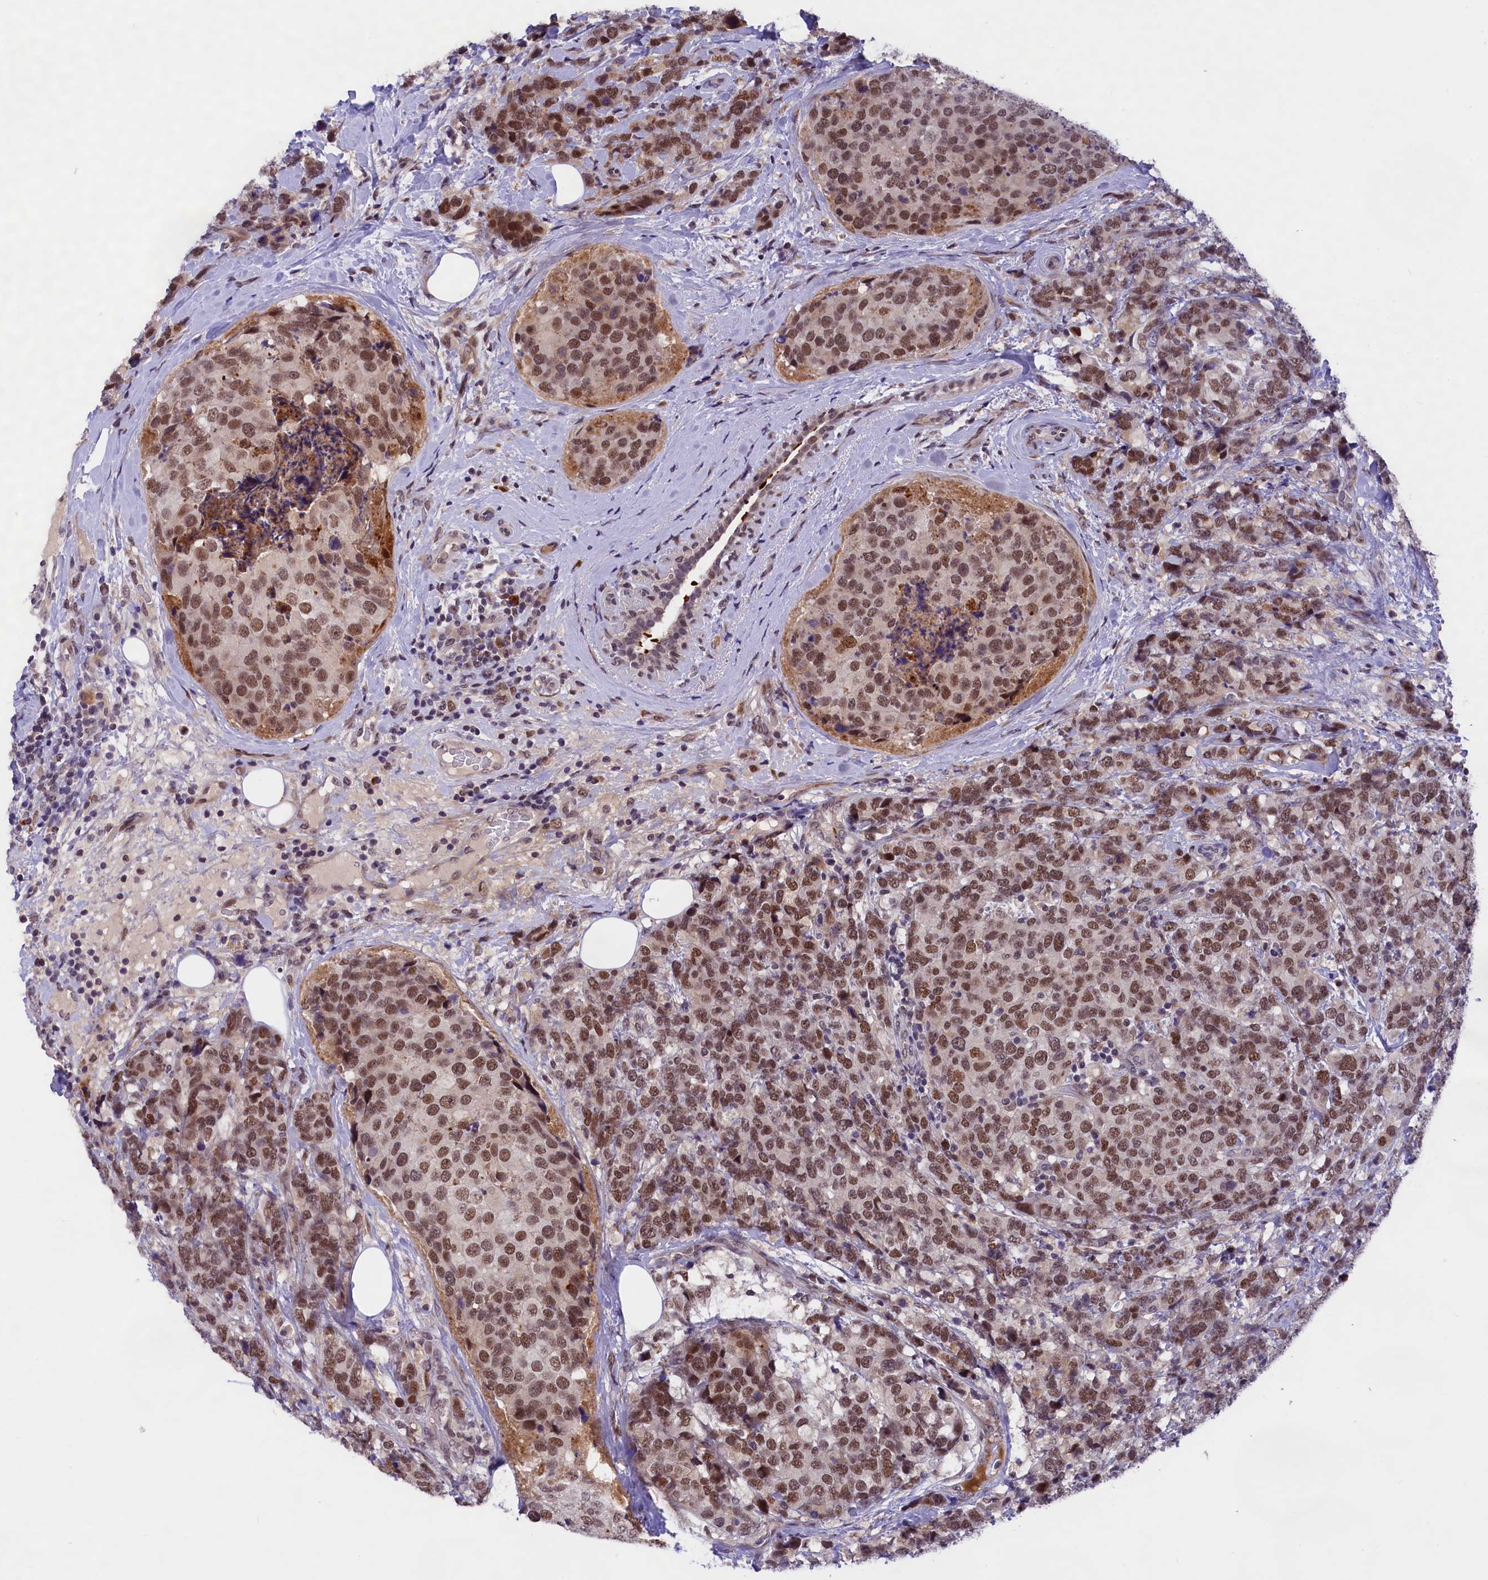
{"staining": {"intensity": "moderate", "quantity": ">75%", "location": "nuclear"}, "tissue": "breast cancer", "cell_type": "Tumor cells", "image_type": "cancer", "snomed": [{"axis": "morphology", "description": "Lobular carcinoma"}, {"axis": "topography", "description": "Breast"}], "caption": "An image of human breast cancer stained for a protein shows moderate nuclear brown staining in tumor cells.", "gene": "FBXO45", "patient": {"sex": "female", "age": 59}}